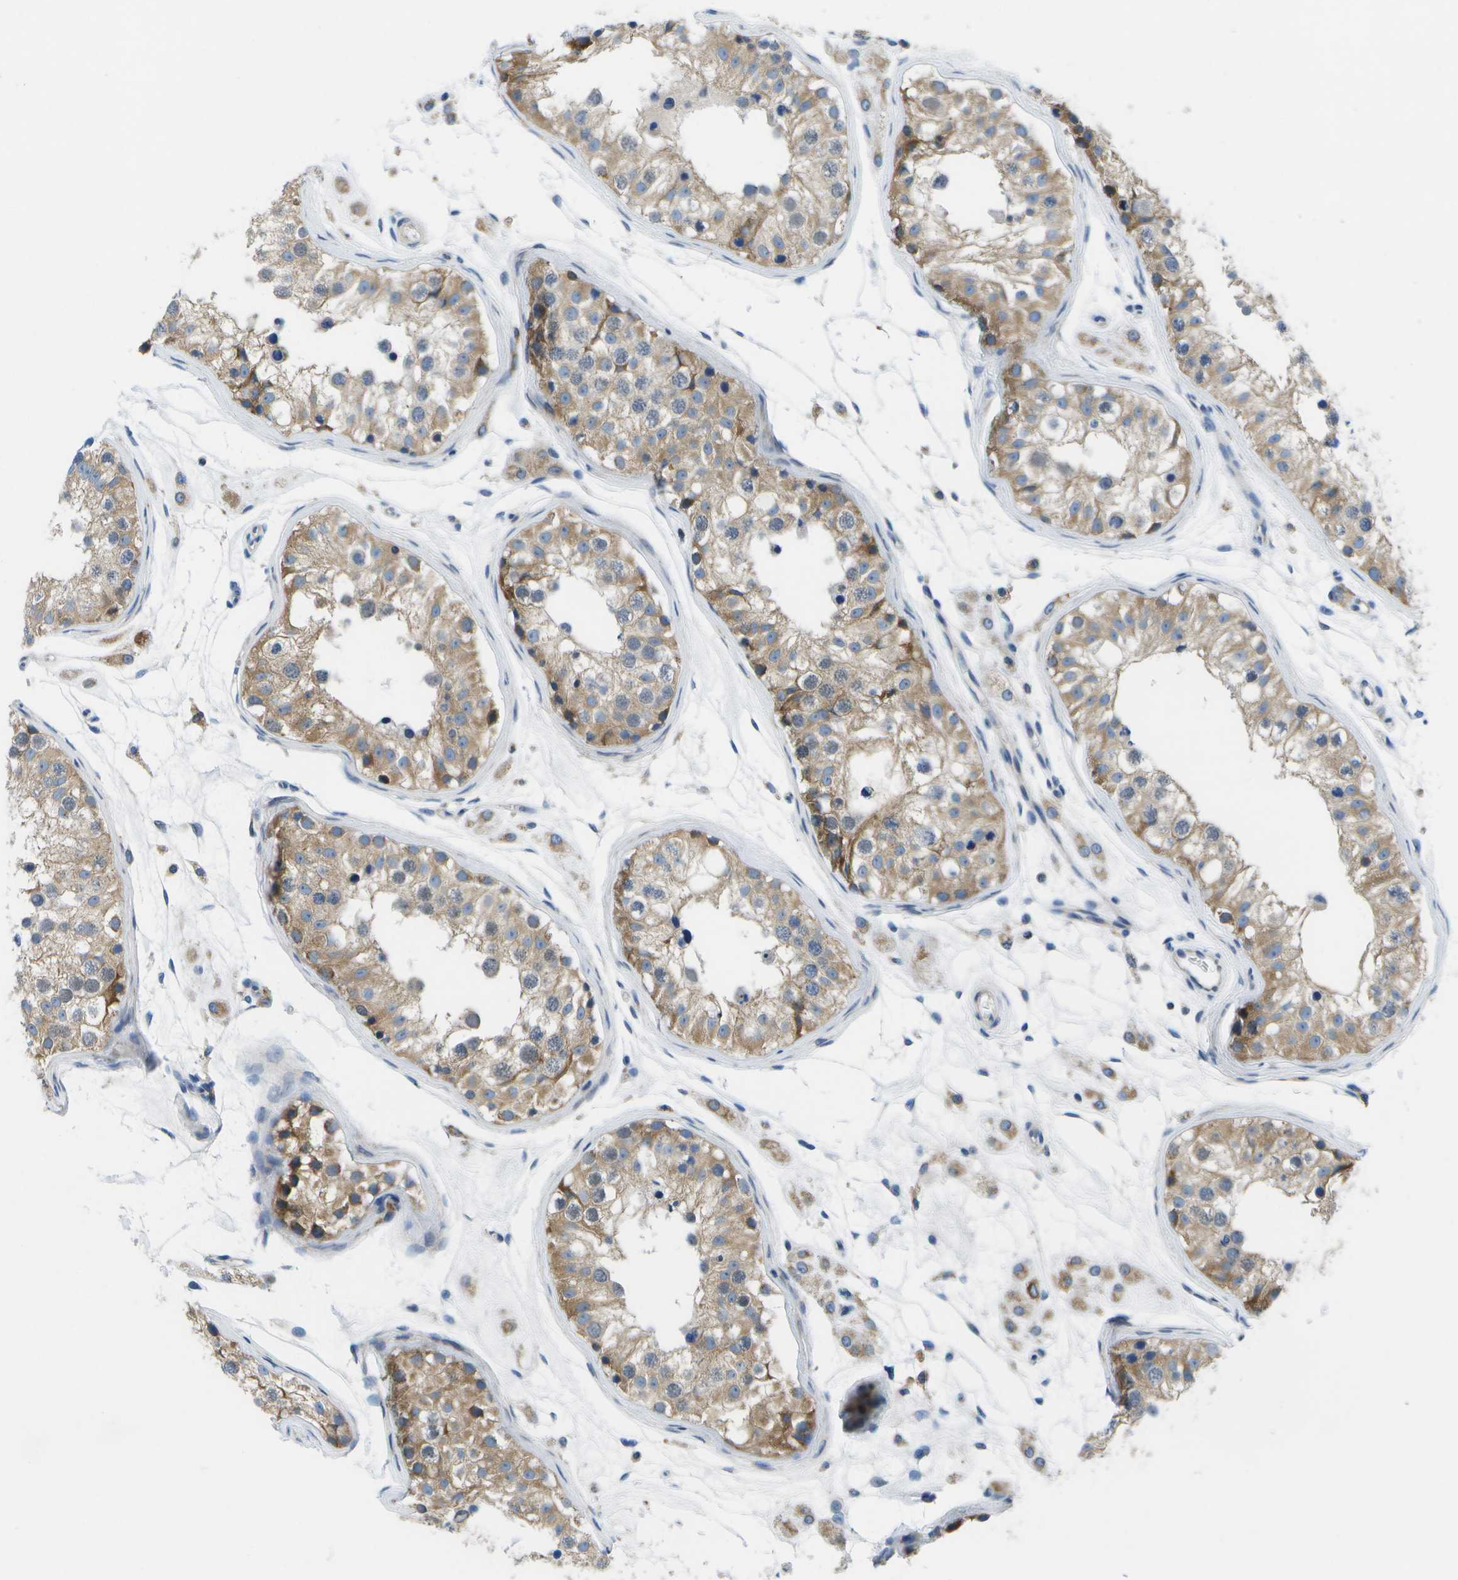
{"staining": {"intensity": "moderate", "quantity": "25%-75%", "location": "cytoplasmic/membranous"}, "tissue": "testis", "cell_type": "Cells in seminiferous ducts", "image_type": "normal", "snomed": [{"axis": "morphology", "description": "Normal tissue, NOS"}, {"axis": "morphology", "description": "Adenocarcinoma, metastatic, NOS"}, {"axis": "topography", "description": "Testis"}], "caption": "Testis stained with immunohistochemistry reveals moderate cytoplasmic/membranous positivity in about 25%-75% of cells in seminiferous ducts. Using DAB (brown) and hematoxylin (blue) stains, captured at high magnification using brightfield microscopy.", "gene": "GDF5", "patient": {"sex": "male", "age": 26}}